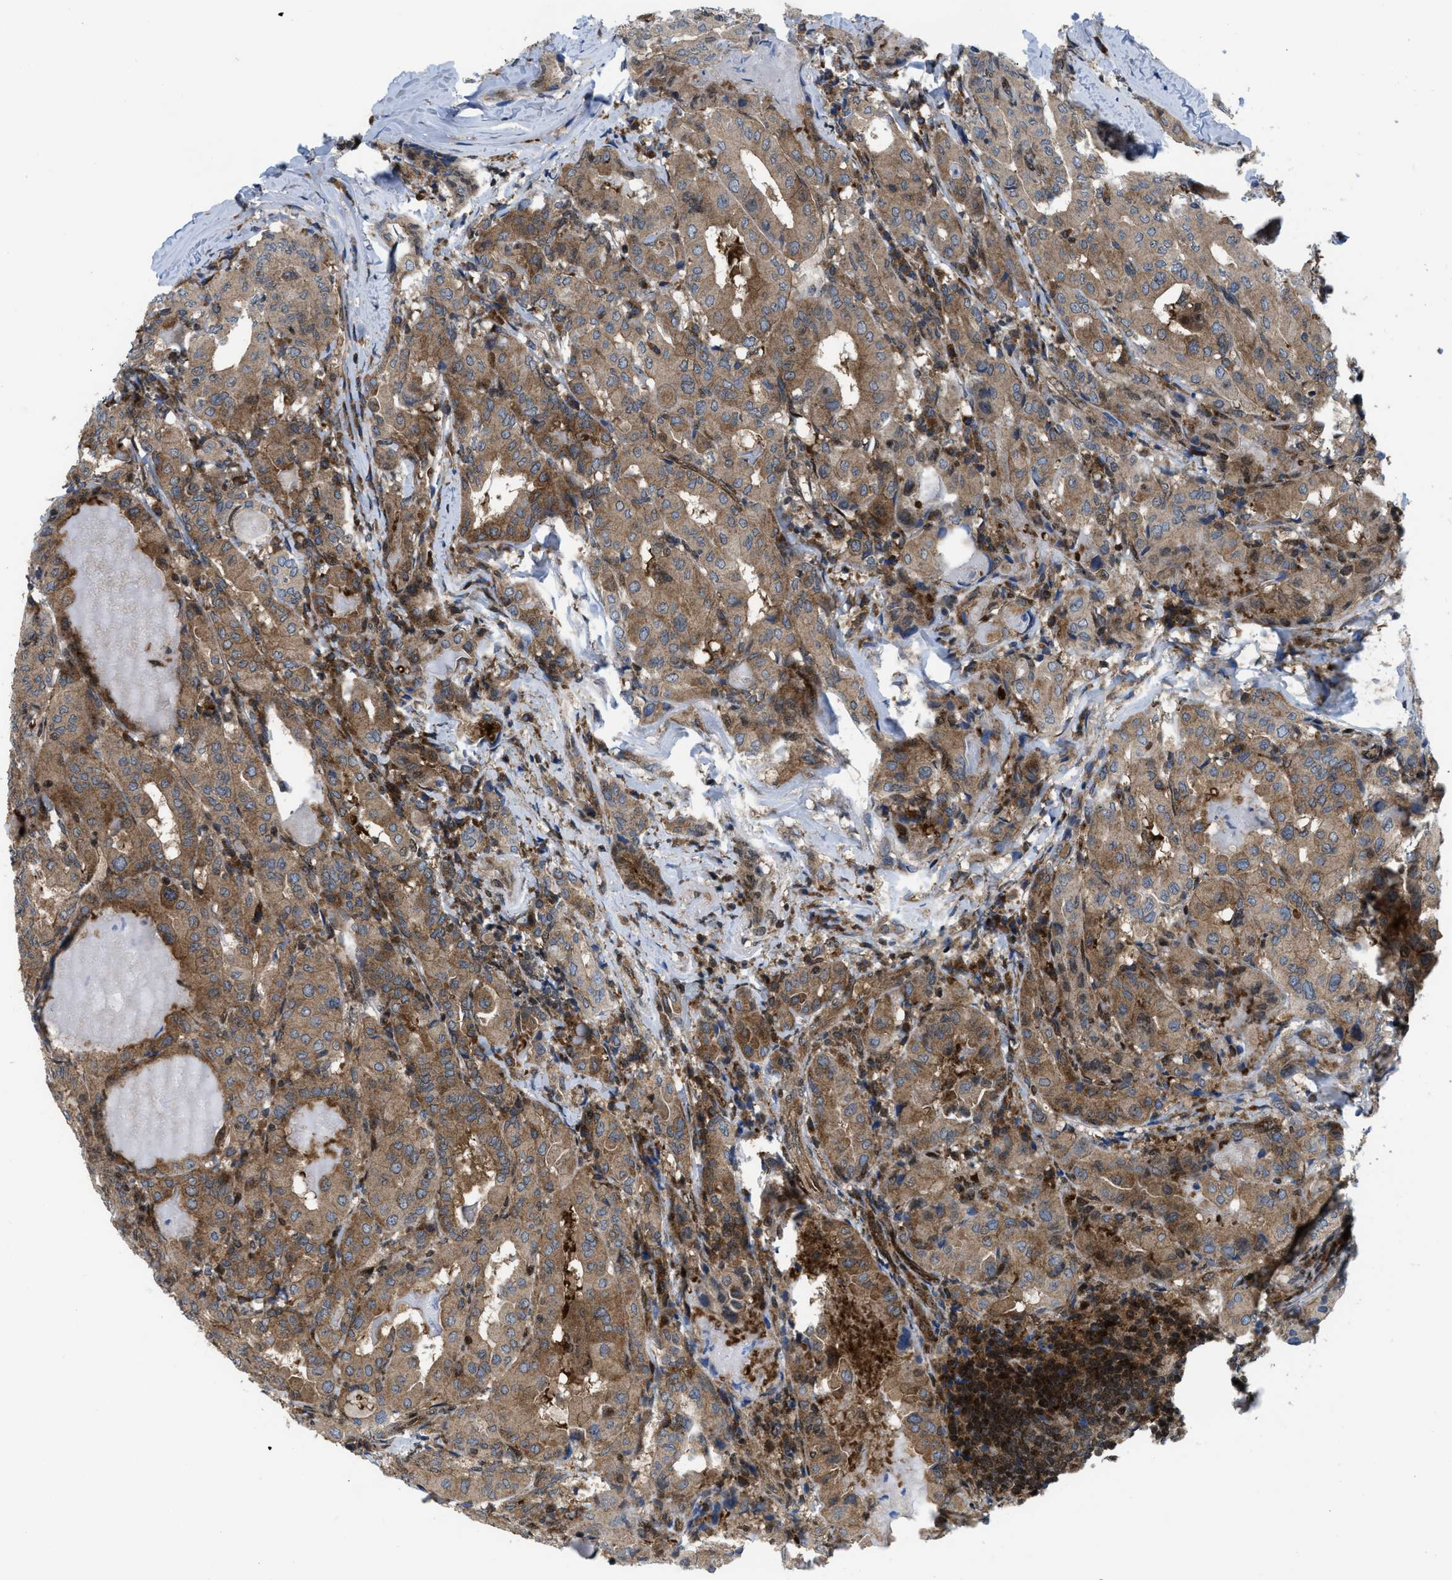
{"staining": {"intensity": "moderate", "quantity": ">75%", "location": "cytoplasmic/membranous"}, "tissue": "thyroid cancer", "cell_type": "Tumor cells", "image_type": "cancer", "snomed": [{"axis": "morphology", "description": "Papillary adenocarcinoma, NOS"}, {"axis": "topography", "description": "Thyroid gland"}], "caption": "Brown immunohistochemical staining in human thyroid papillary adenocarcinoma exhibits moderate cytoplasmic/membranous staining in about >75% of tumor cells. (DAB (3,3'-diaminobenzidine) IHC, brown staining for protein, blue staining for nuclei).", "gene": "PPP2CB", "patient": {"sex": "female", "age": 42}}